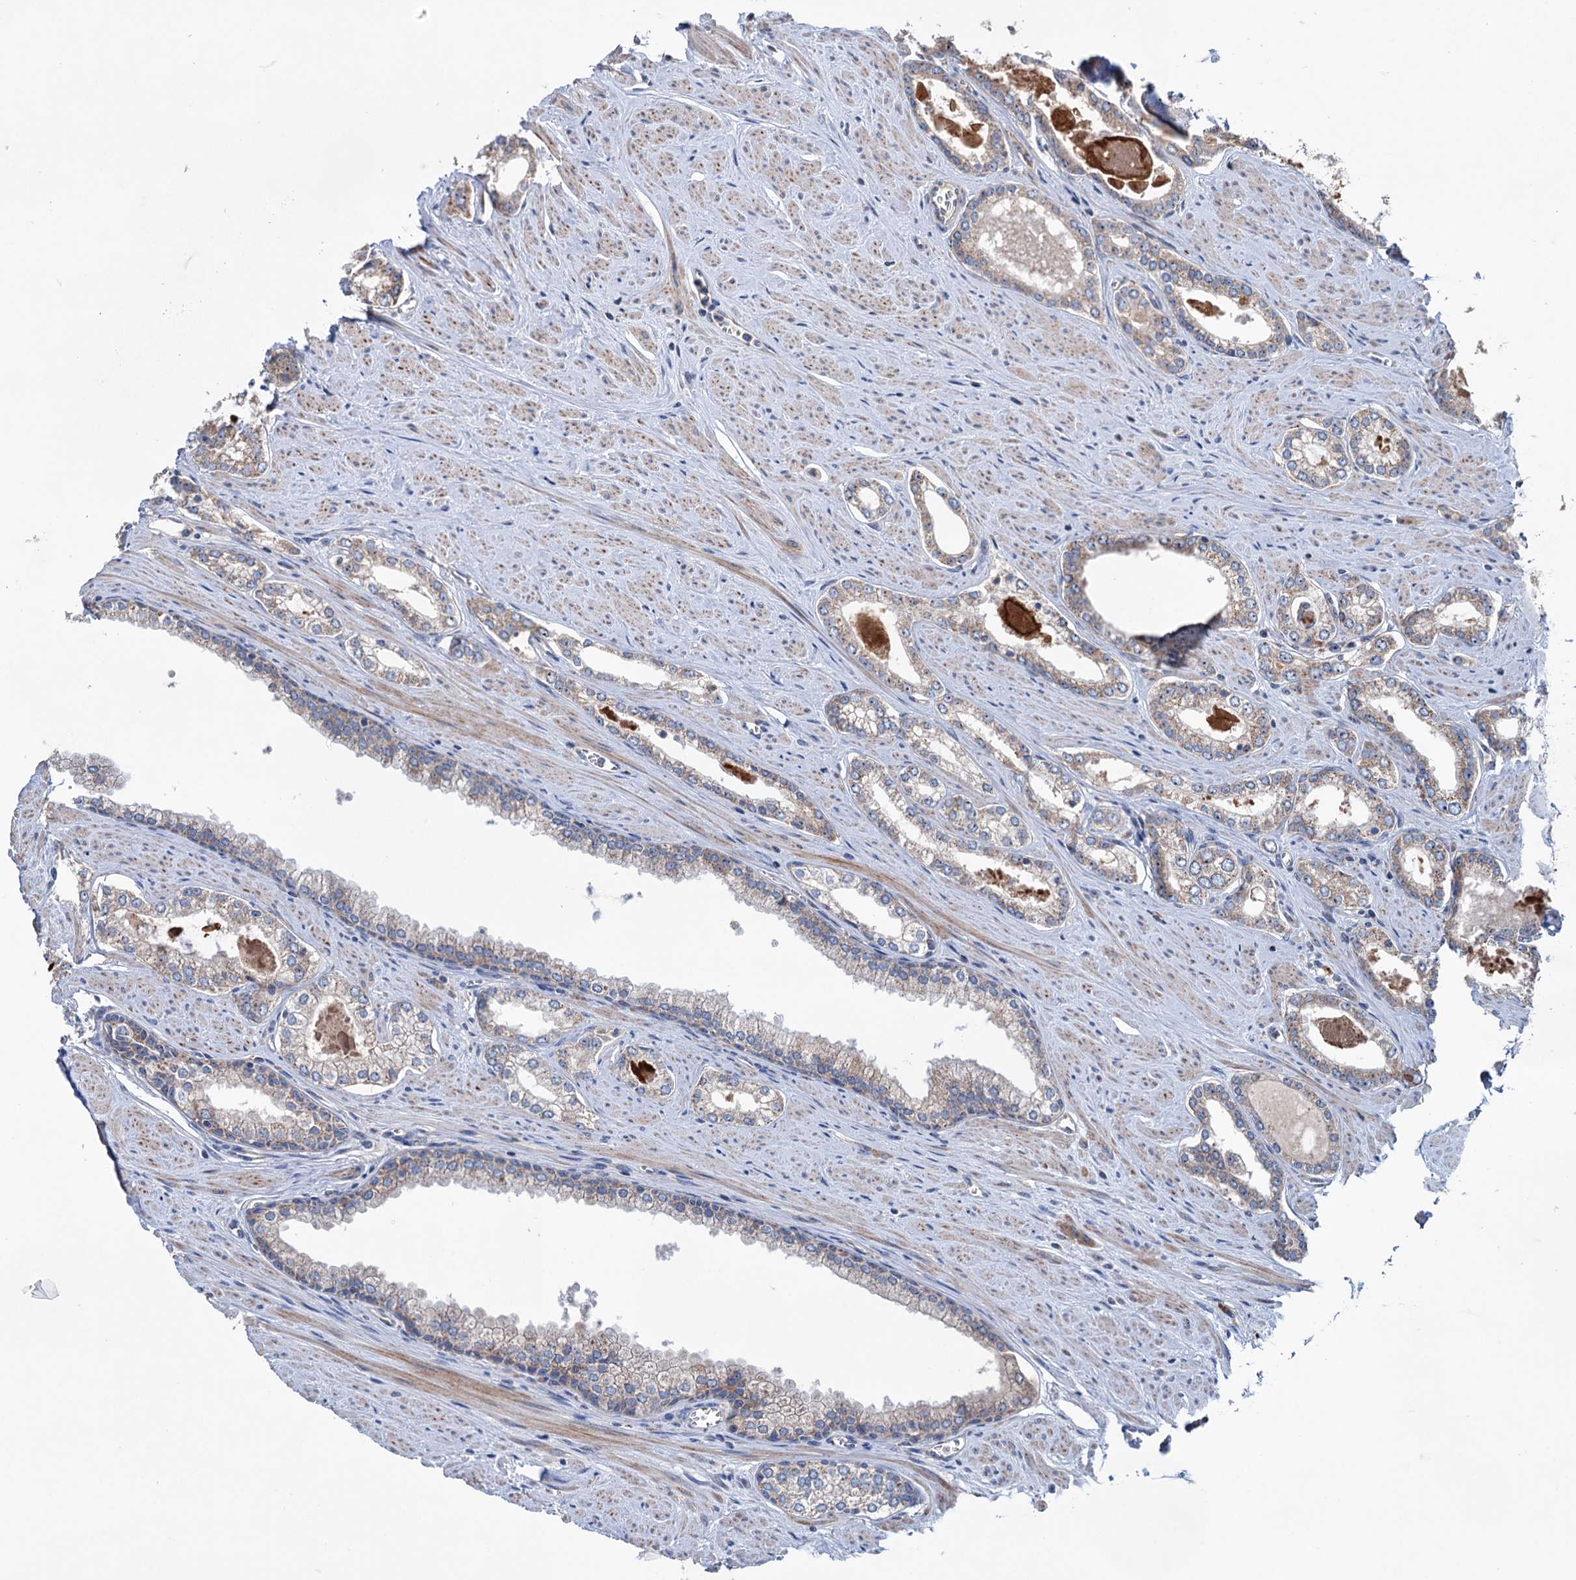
{"staining": {"intensity": "moderate", "quantity": "25%-75%", "location": "cytoplasmic/membranous,nuclear"}, "tissue": "prostate cancer", "cell_type": "Tumor cells", "image_type": "cancer", "snomed": [{"axis": "morphology", "description": "Adenocarcinoma, Low grade"}, {"axis": "topography", "description": "Prostate and seminal vesicle, NOS"}], "caption": "Immunohistochemistry micrograph of human prostate cancer (low-grade adenocarcinoma) stained for a protein (brown), which exhibits medium levels of moderate cytoplasmic/membranous and nuclear expression in approximately 25%-75% of tumor cells.", "gene": "HTR3B", "patient": {"sex": "male", "age": 60}}